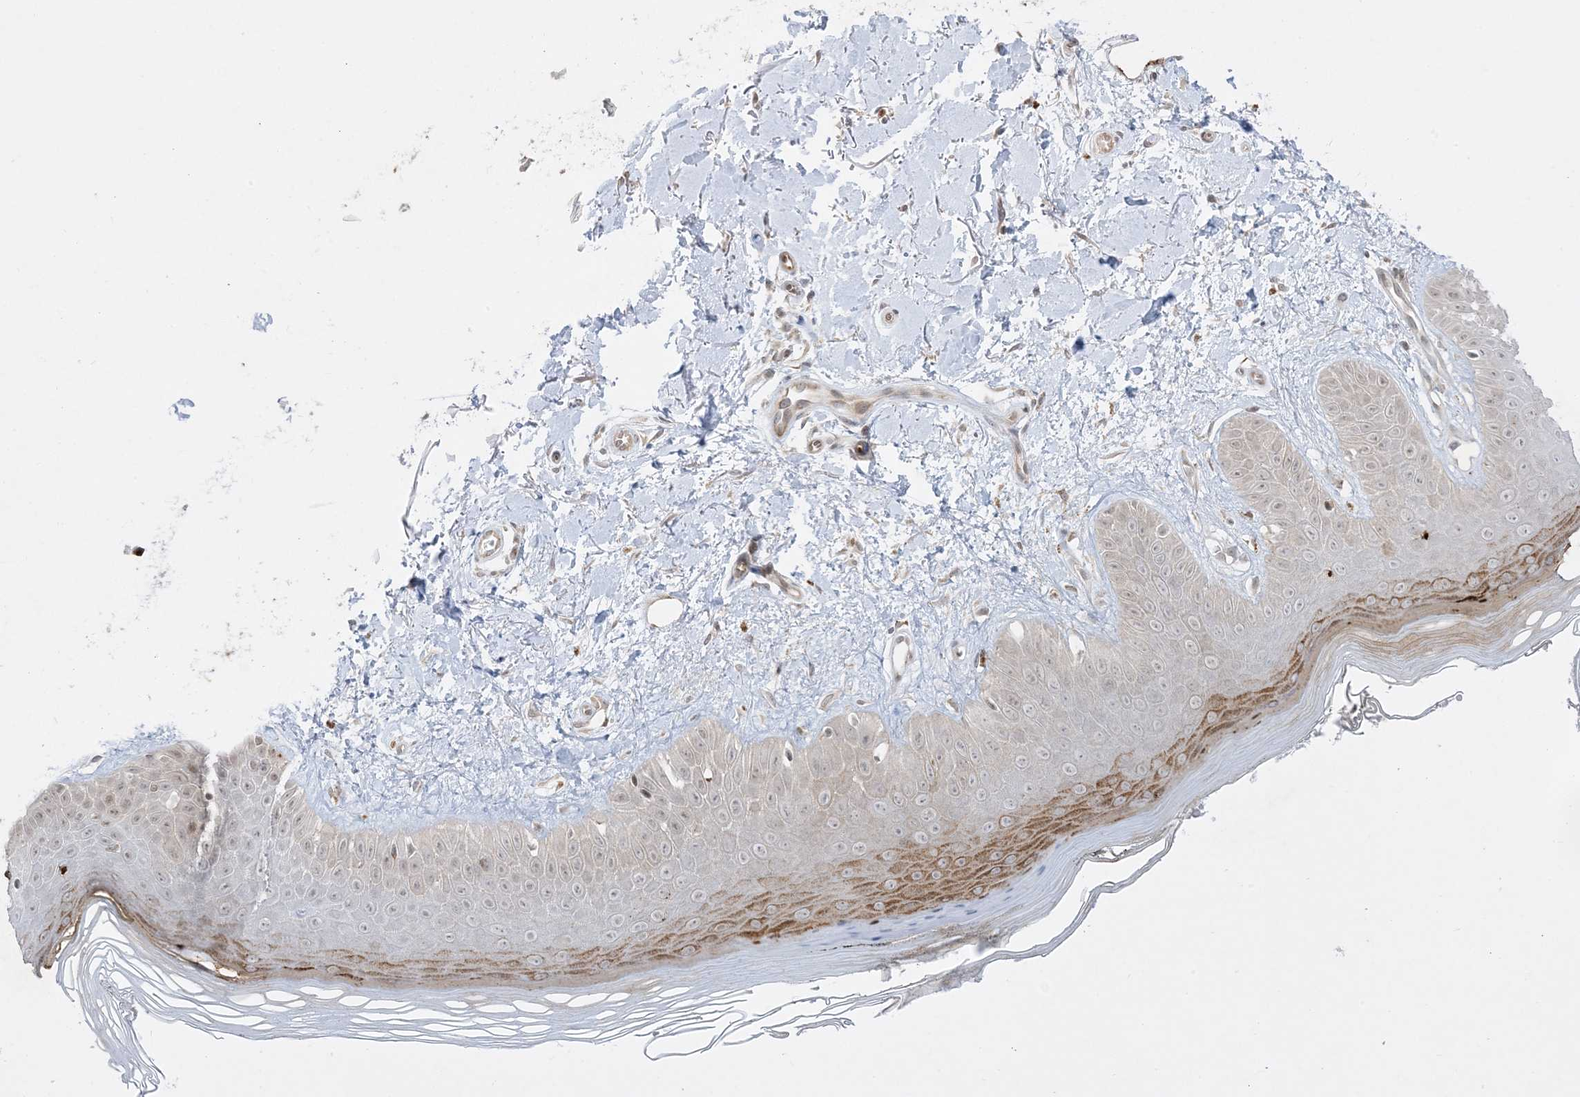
{"staining": {"intensity": "negative", "quantity": "none", "location": "none"}, "tissue": "skin", "cell_type": "Fibroblasts", "image_type": "normal", "snomed": [{"axis": "morphology", "description": "Normal tissue, NOS"}, {"axis": "topography", "description": "Skin"}], "caption": "Immunohistochemistry of benign human skin displays no staining in fibroblasts.", "gene": "PTK6", "patient": {"sex": "female", "age": 64}}